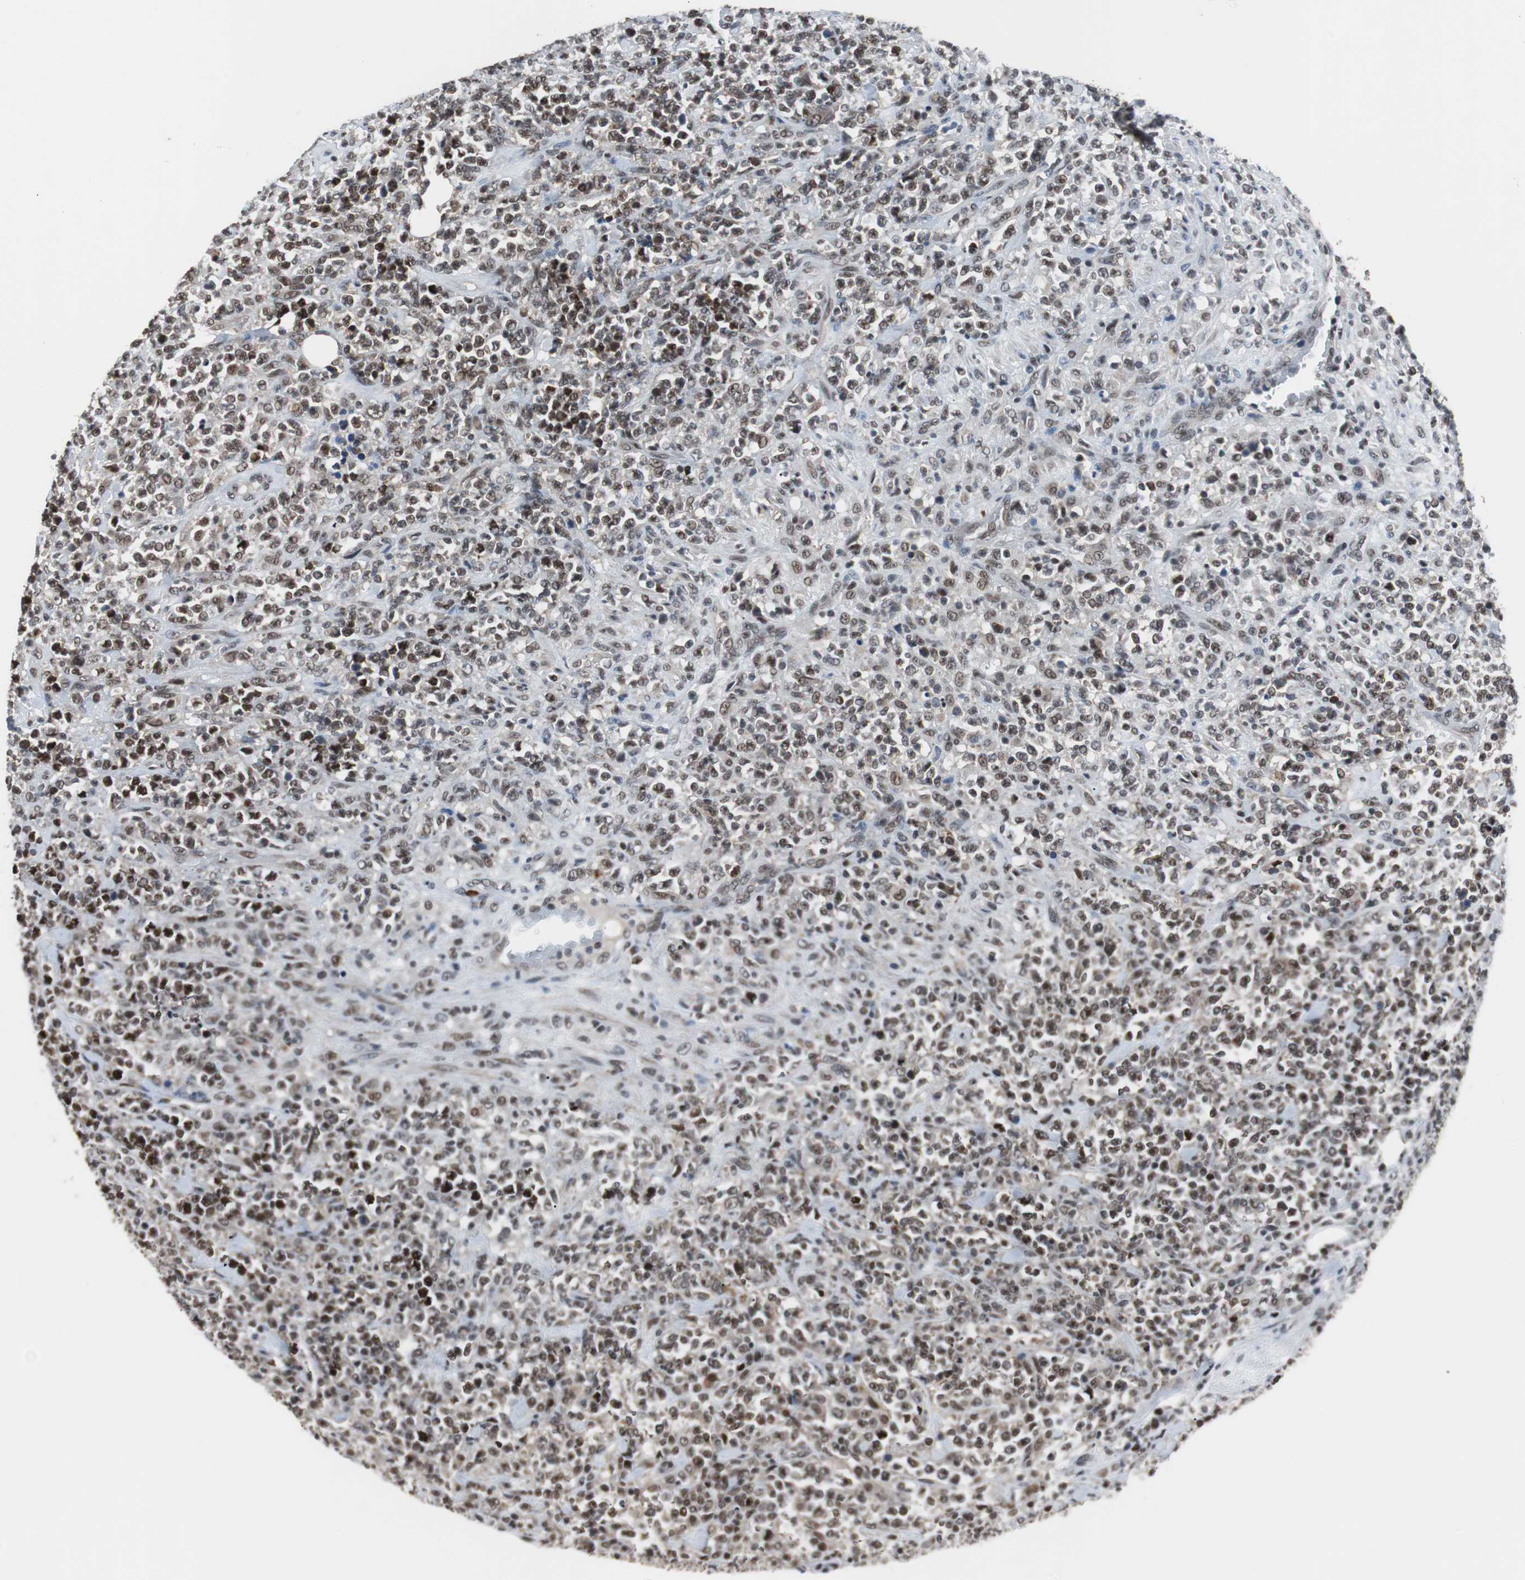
{"staining": {"intensity": "strong", "quantity": ">75%", "location": "nuclear"}, "tissue": "lymphoma", "cell_type": "Tumor cells", "image_type": "cancer", "snomed": [{"axis": "morphology", "description": "Malignant lymphoma, non-Hodgkin's type, High grade"}, {"axis": "topography", "description": "Soft tissue"}], "caption": "Strong nuclear staining for a protein is identified in approximately >75% of tumor cells of malignant lymphoma, non-Hodgkin's type (high-grade) using immunohistochemistry.", "gene": "TAF7", "patient": {"sex": "male", "age": 18}}